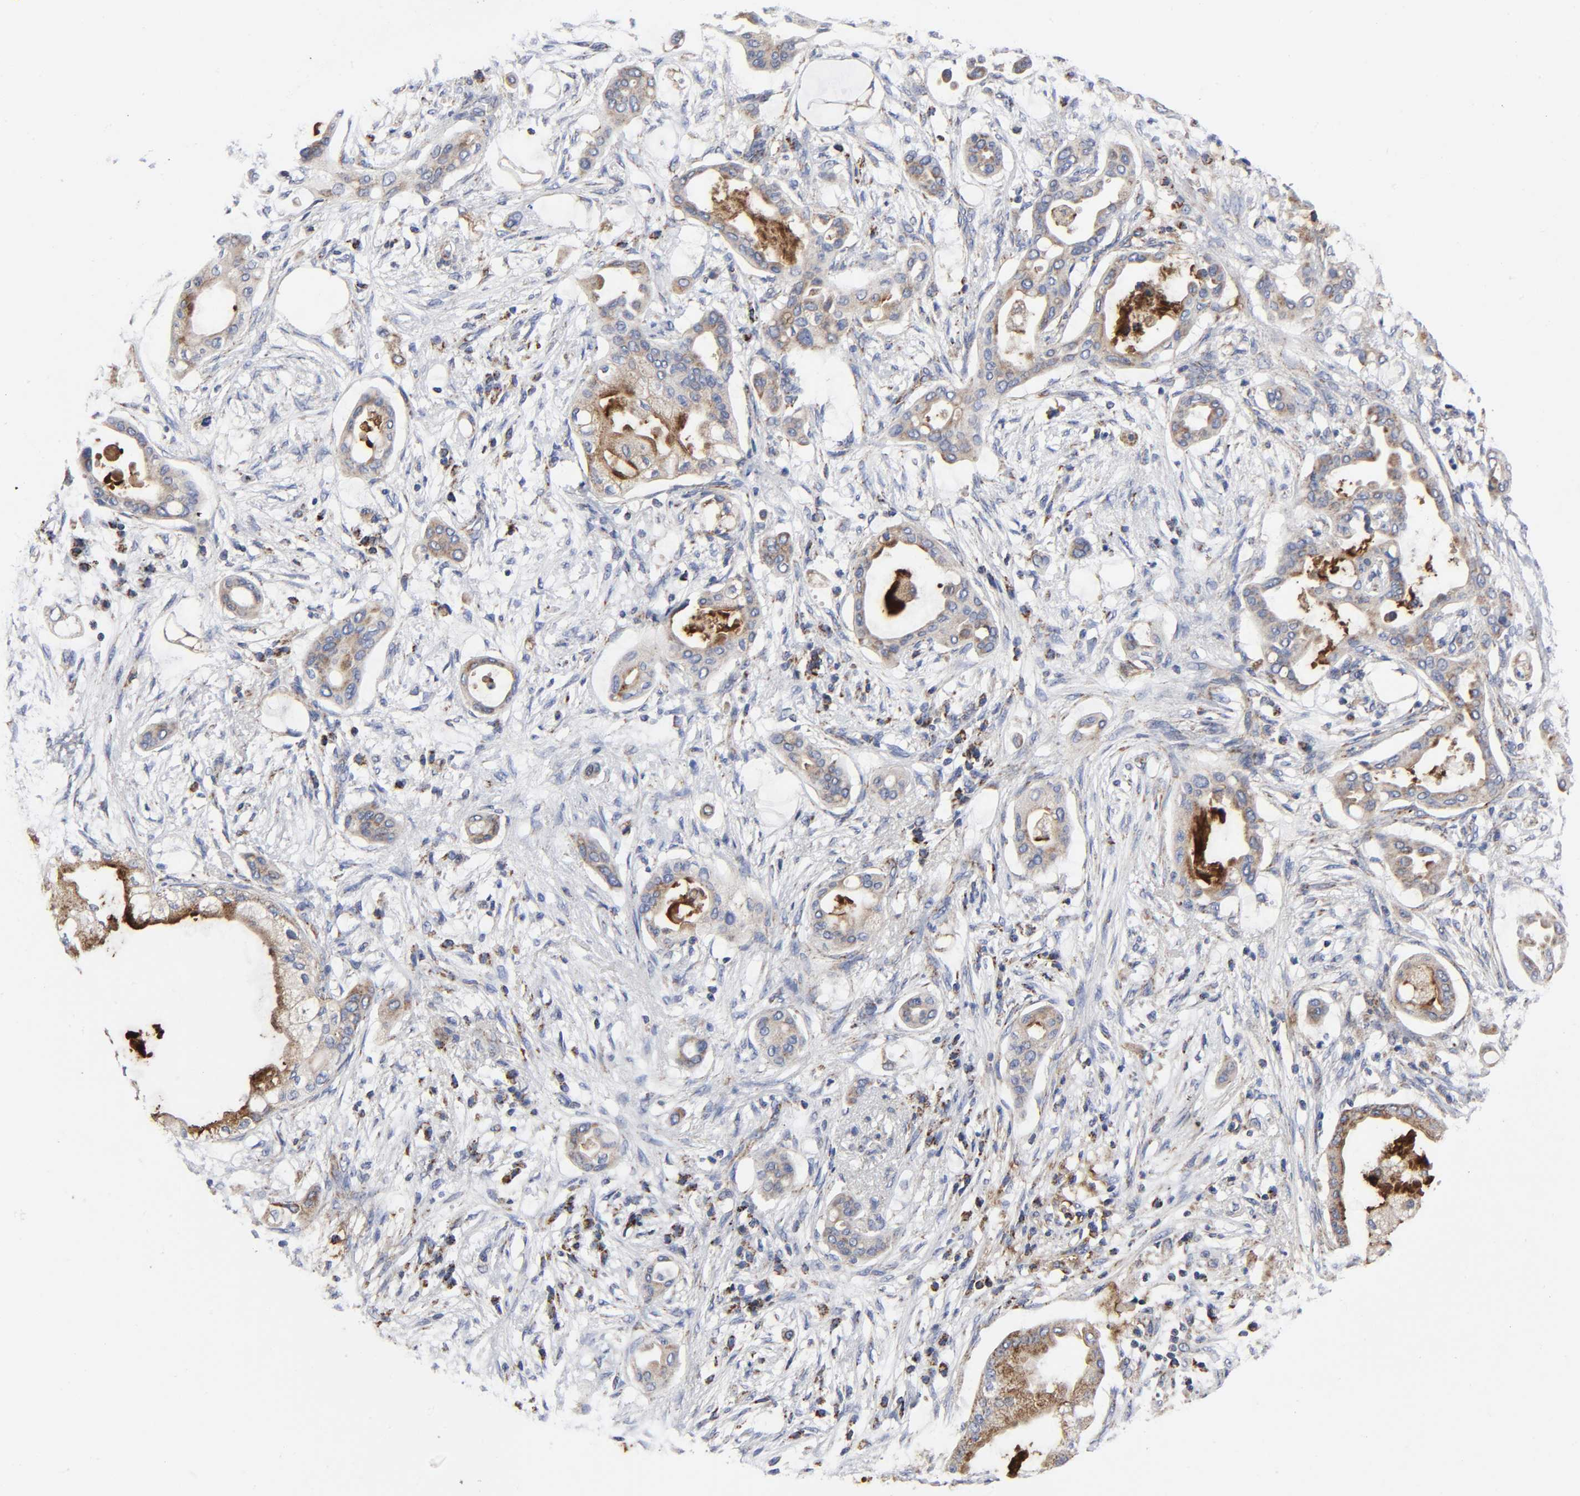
{"staining": {"intensity": "moderate", "quantity": "25%-75%", "location": "cytoplasmic/membranous"}, "tissue": "pancreatic cancer", "cell_type": "Tumor cells", "image_type": "cancer", "snomed": [{"axis": "morphology", "description": "Adenocarcinoma, NOS"}, {"axis": "morphology", "description": "Adenocarcinoma, metastatic, NOS"}, {"axis": "topography", "description": "Lymph node"}, {"axis": "topography", "description": "Pancreas"}, {"axis": "topography", "description": "Duodenum"}], "caption": "Protein expression analysis of human pancreatic cancer reveals moderate cytoplasmic/membranous positivity in approximately 25%-75% of tumor cells.", "gene": "AOPEP", "patient": {"sex": "female", "age": 64}}